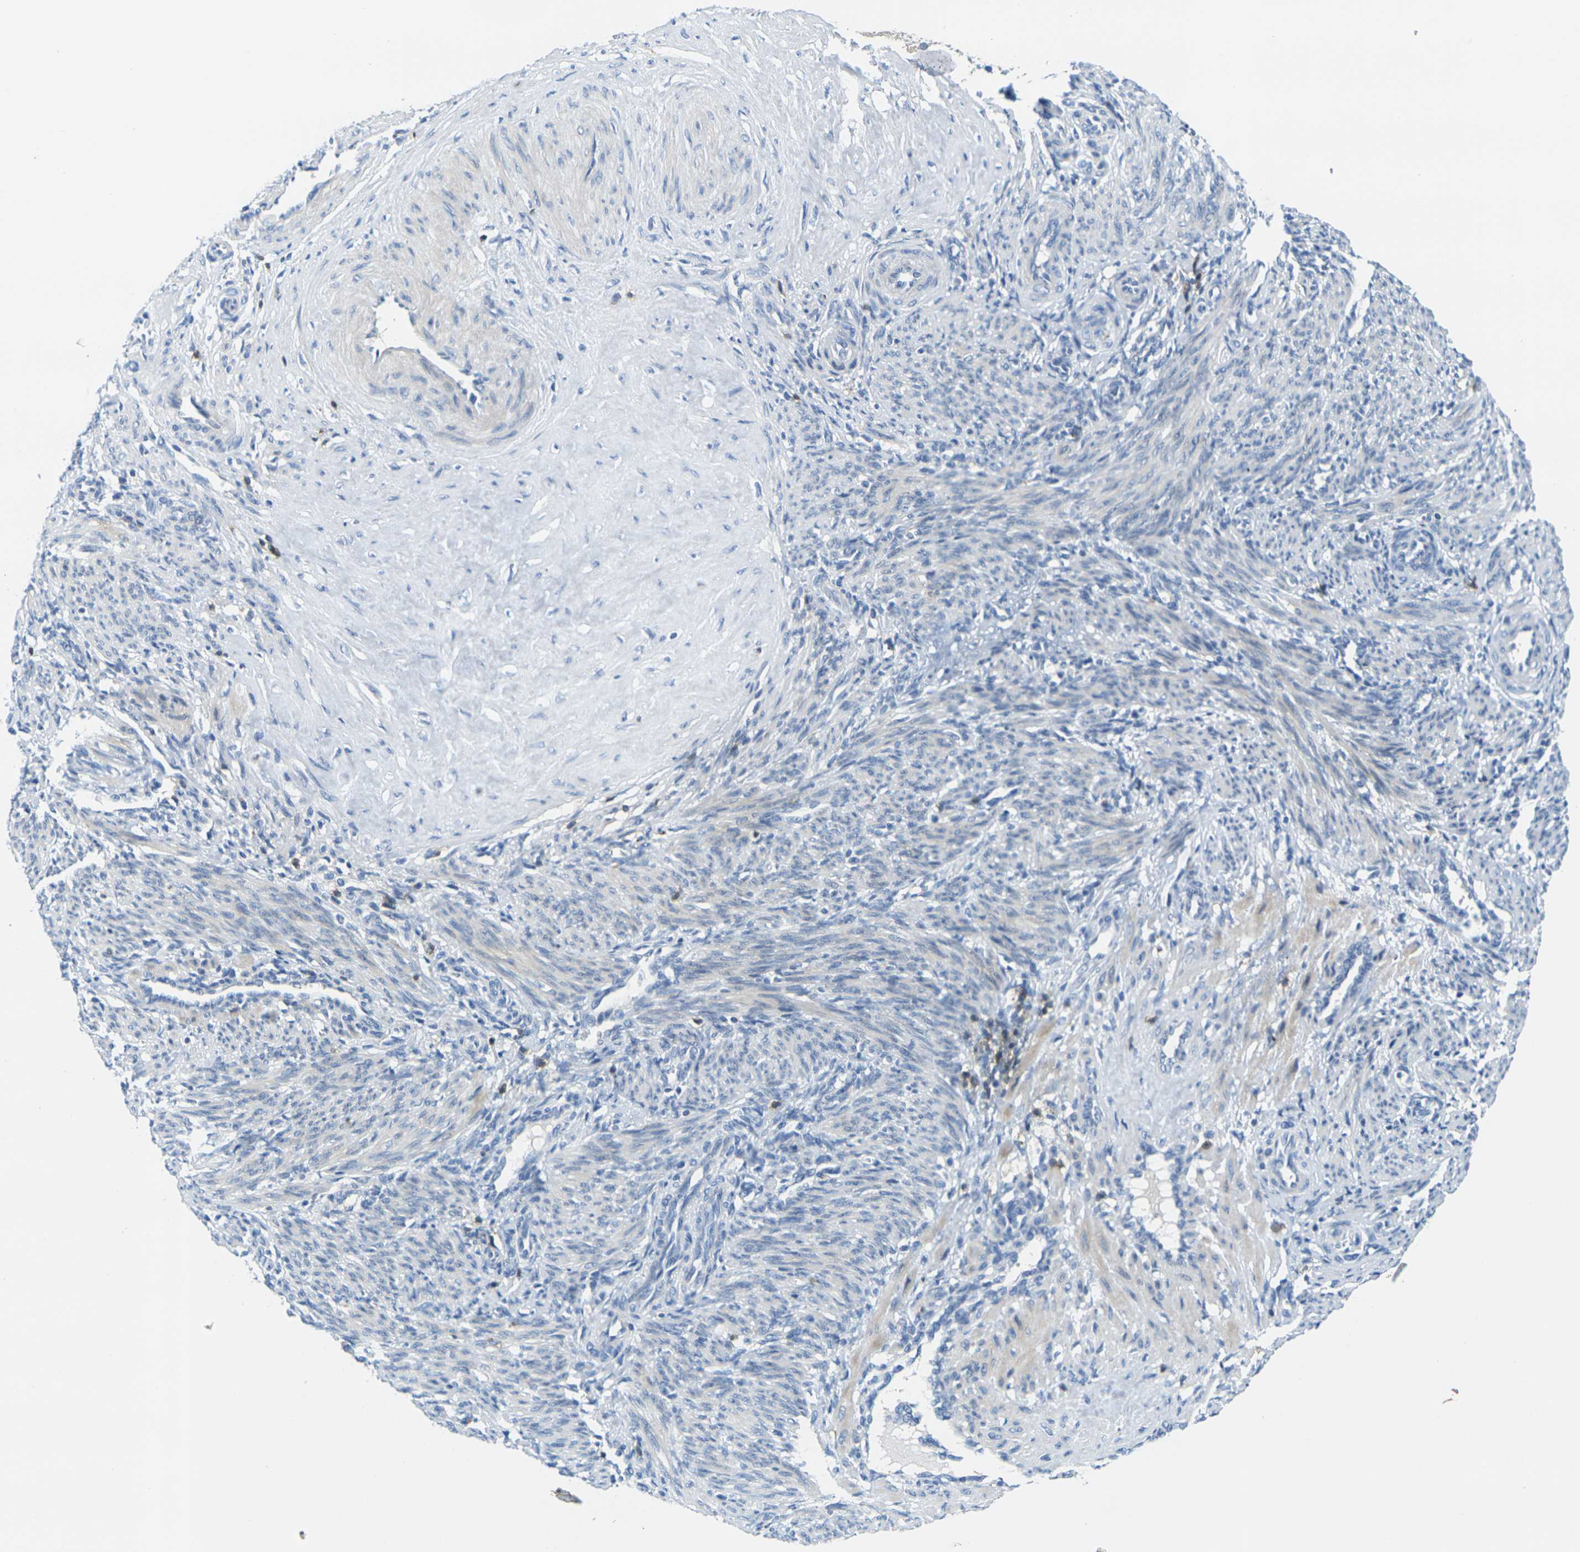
{"staining": {"intensity": "weak", "quantity": "<25%", "location": "cytoplasmic/membranous"}, "tissue": "smooth muscle", "cell_type": "Smooth muscle cells", "image_type": "normal", "snomed": [{"axis": "morphology", "description": "Normal tissue, NOS"}, {"axis": "topography", "description": "Endometrium"}], "caption": "A high-resolution histopathology image shows immunohistochemistry staining of benign smooth muscle, which displays no significant expression in smooth muscle cells.", "gene": "CD3D", "patient": {"sex": "female", "age": 33}}